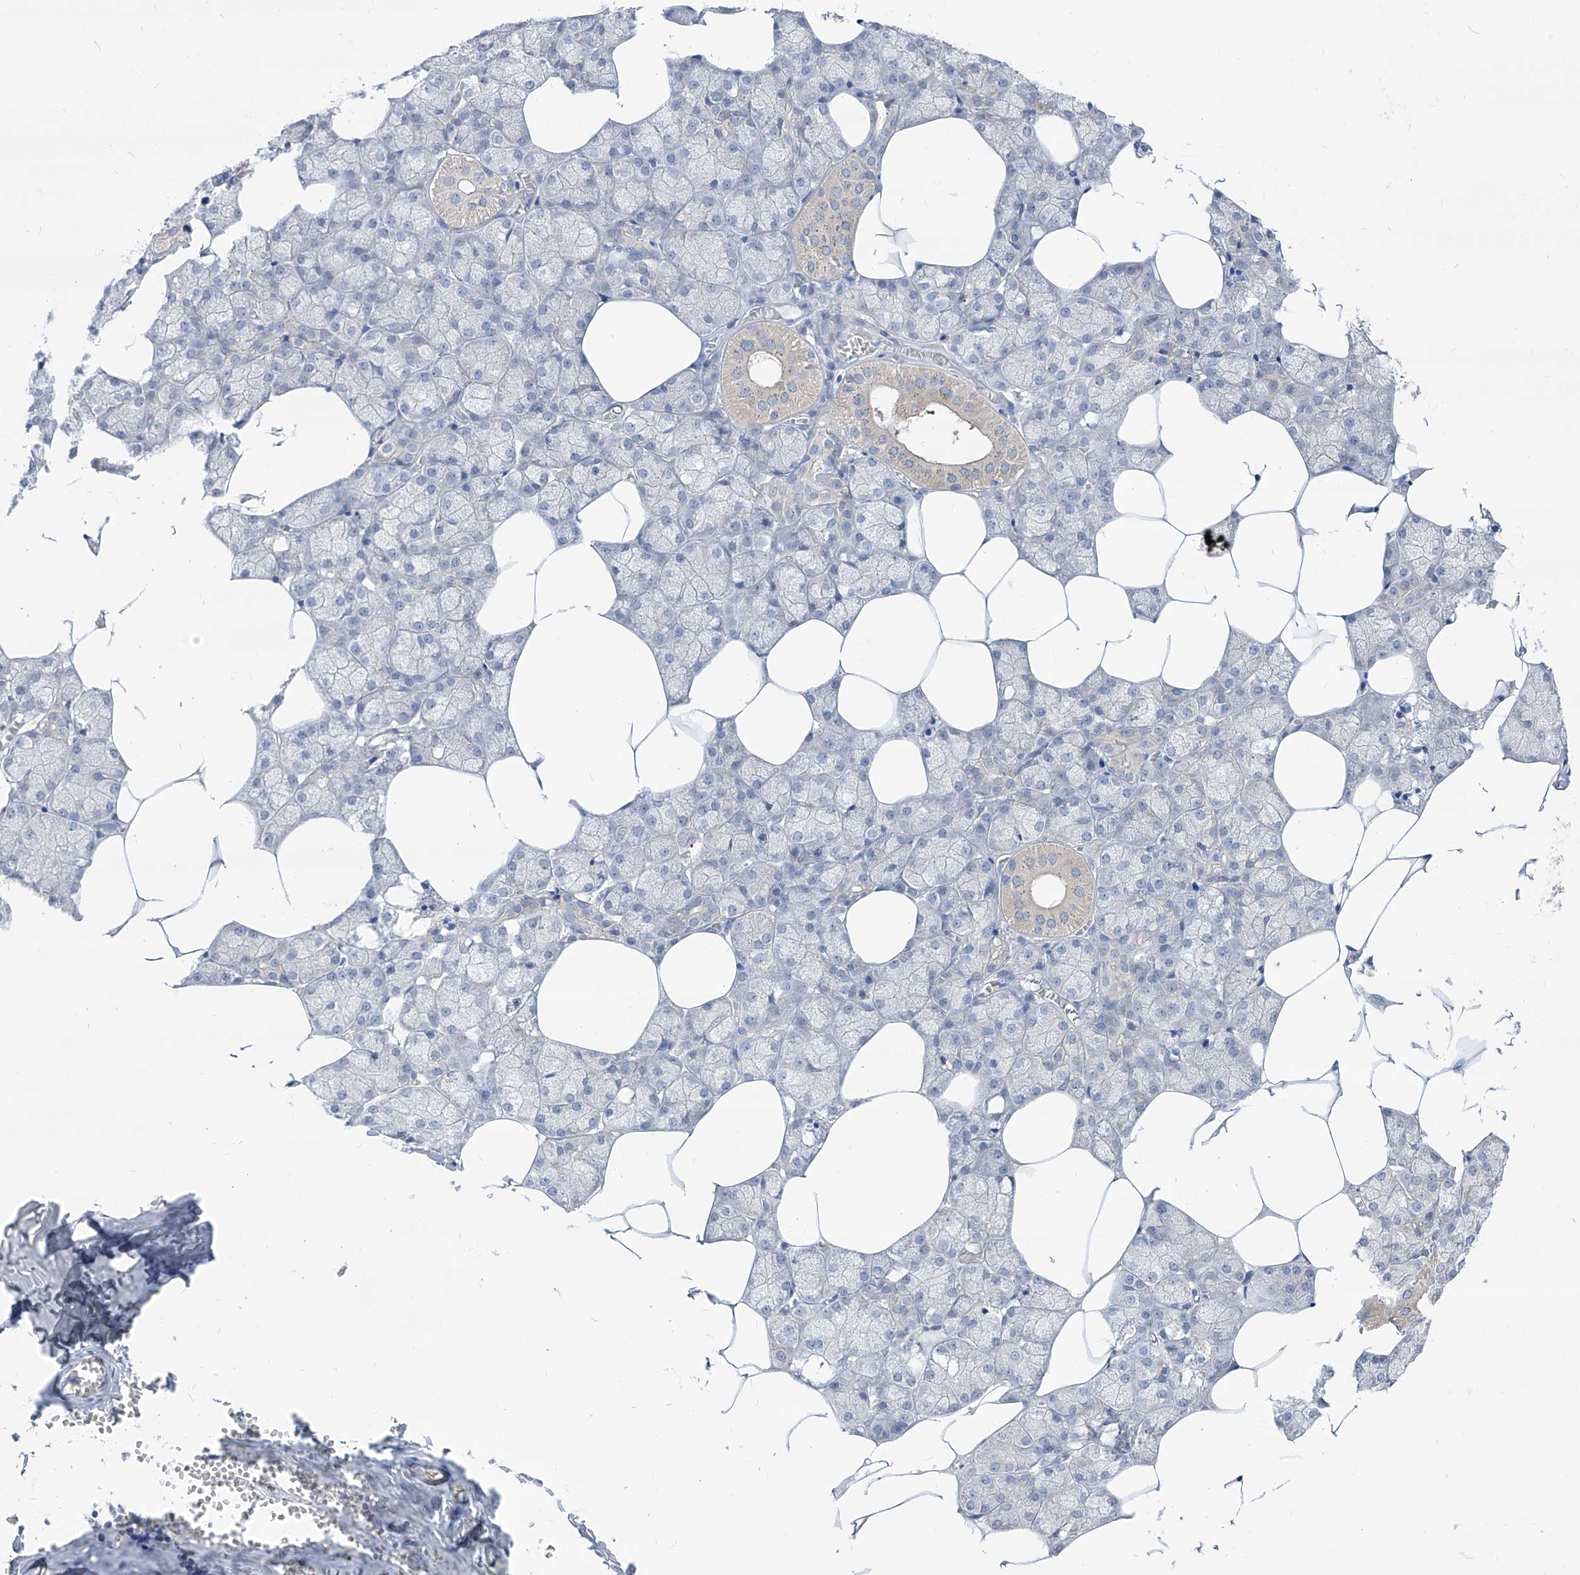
{"staining": {"intensity": "weak", "quantity": "<25%", "location": "cytoplasmic/membranous"}, "tissue": "salivary gland", "cell_type": "Glandular cells", "image_type": "normal", "snomed": [{"axis": "morphology", "description": "Normal tissue, NOS"}, {"axis": "topography", "description": "Salivary gland"}], "caption": "This is an IHC image of benign human salivary gland. There is no positivity in glandular cells.", "gene": "AKAP10", "patient": {"sex": "male", "age": 62}}